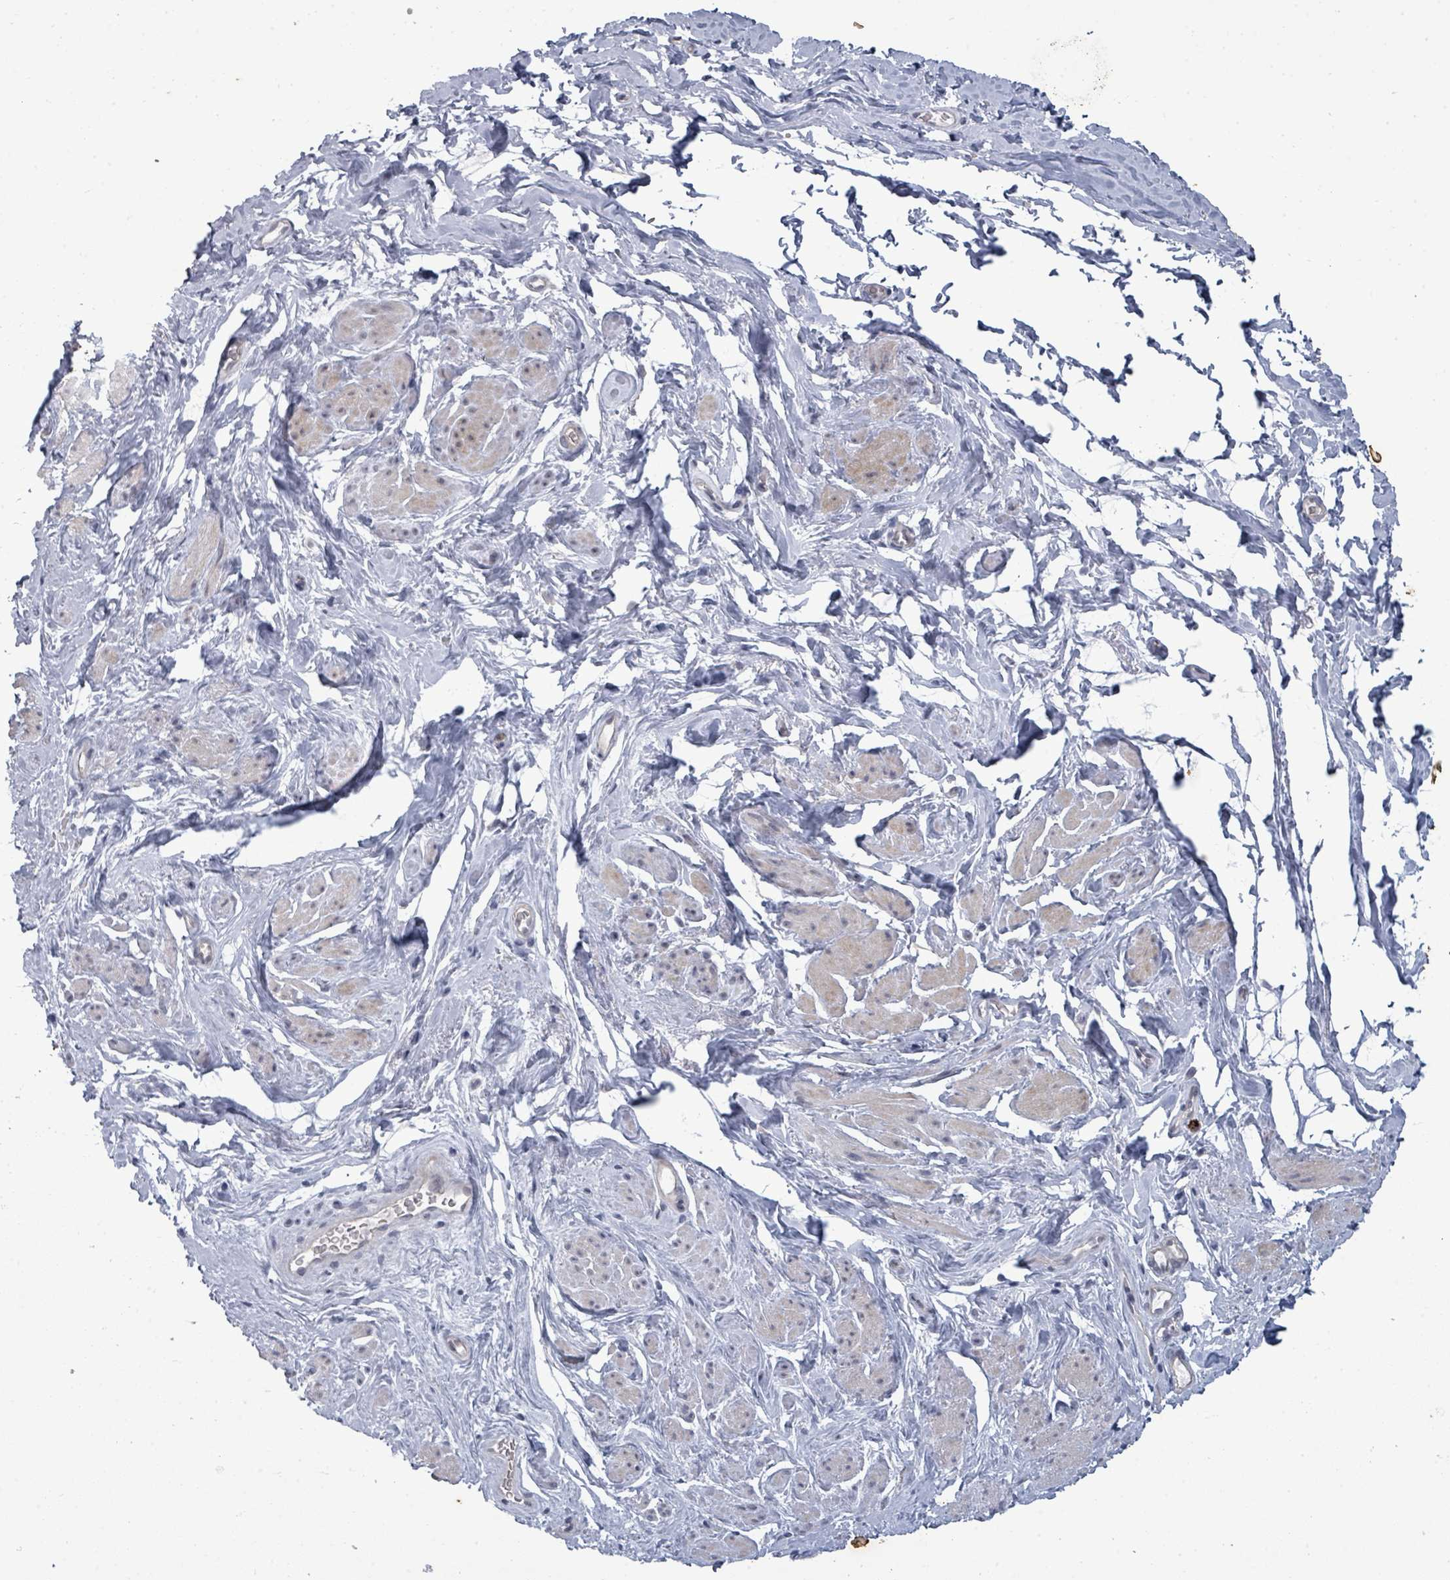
{"staining": {"intensity": "weak", "quantity": "25%-75%", "location": "cytoplasmic/membranous"}, "tissue": "smooth muscle", "cell_type": "Smooth muscle cells", "image_type": "normal", "snomed": [{"axis": "morphology", "description": "Normal tissue, NOS"}, {"axis": "topography", "description": "Smooth muscle"}, {"axis": "topography", "description": "Peripheral nerve tissue"}], "caption": "Weak cytoplasmic/membranous protein staining is identified in approximately 25%-75% of smooth muscle cells in smooth muscle. (DAB (3,3'-diaminobenzidine) IHC, brown staining for protein, blue staining for nuclei).", "gene": "ASB12", "patient": {"sex": "male", "age": 69}}